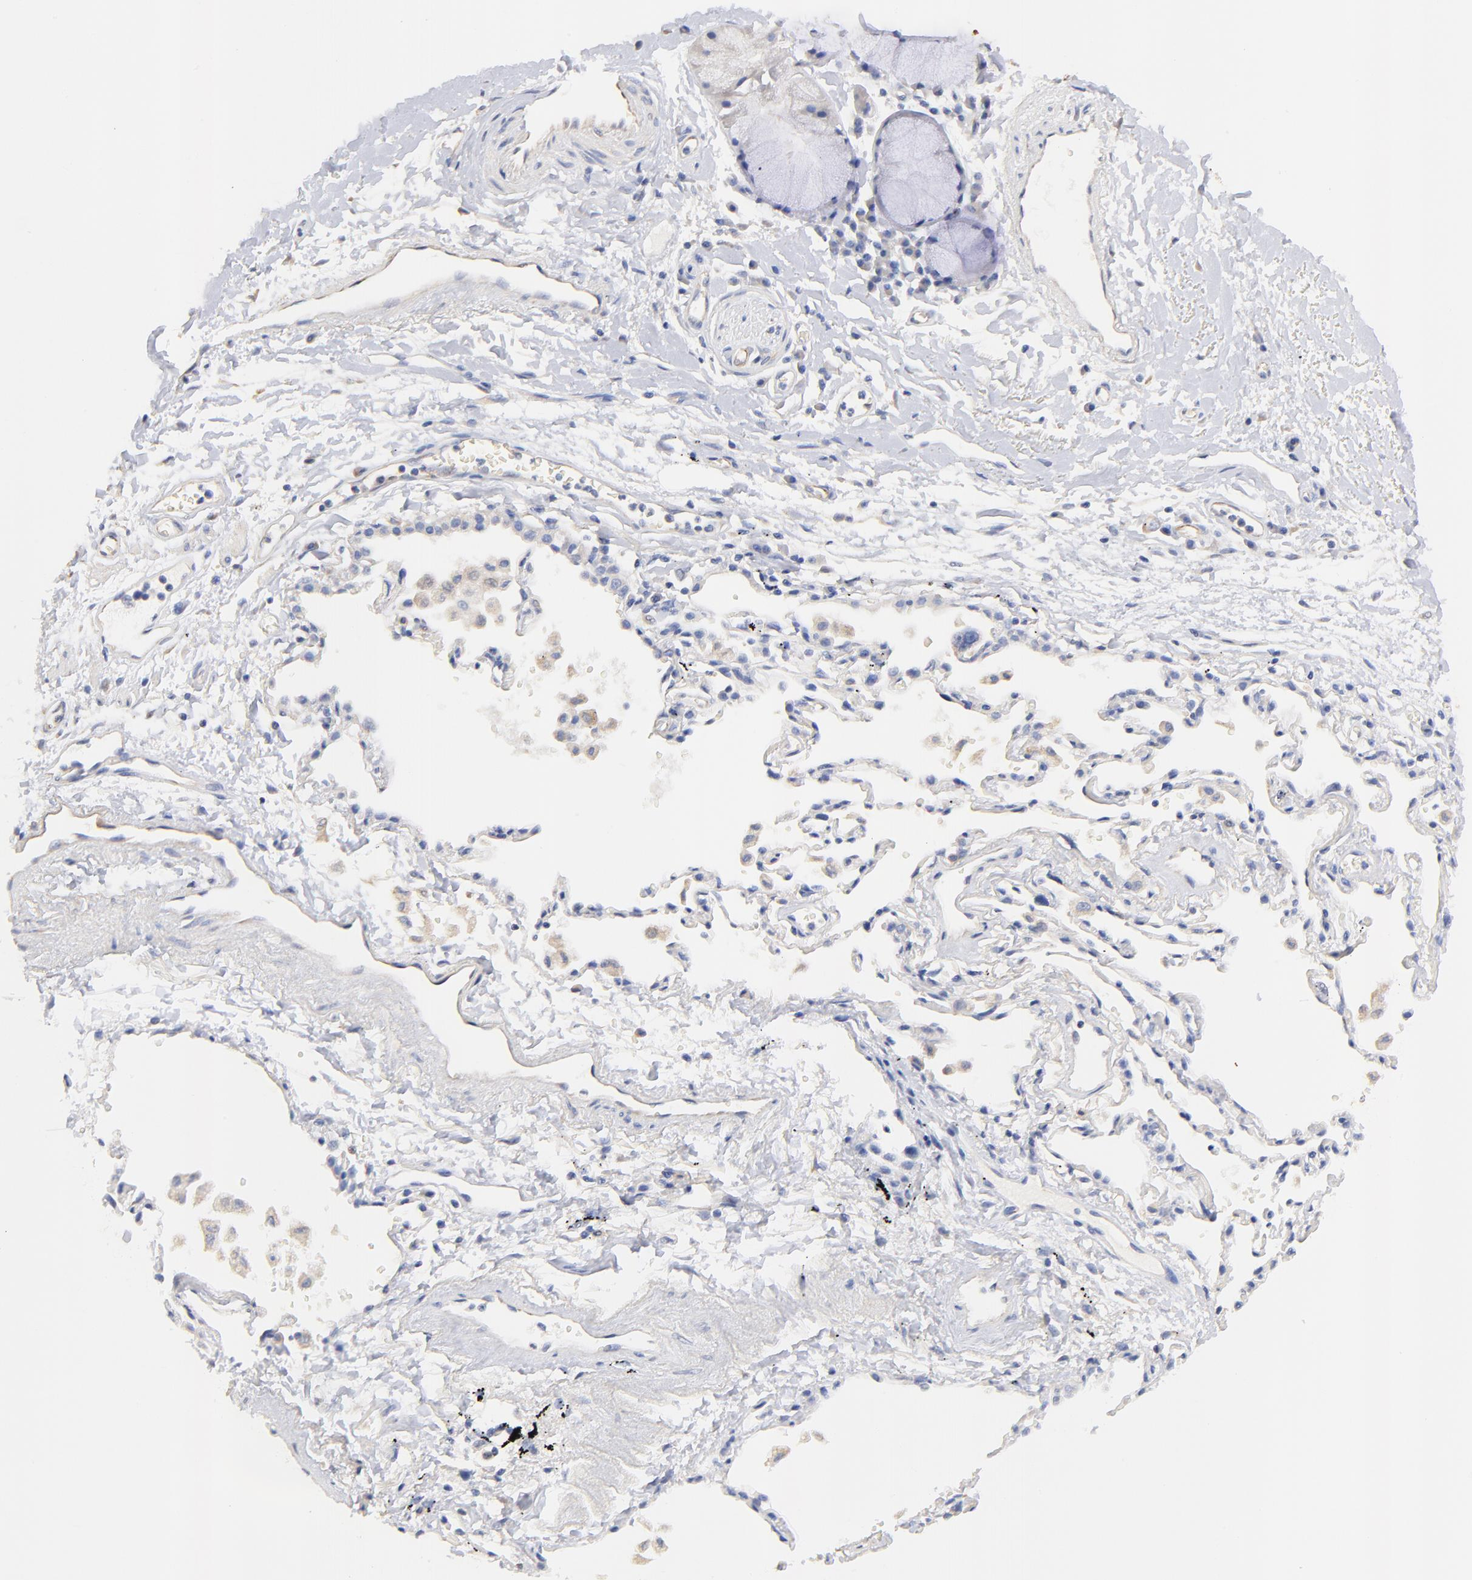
{"staining": {"intensity": "negative", "quantity": "none", "location": "none"}, "tissue": "adipose tissue", "cell_type": "Adipocytes", "image_type": "normal", "snomed": [{"axis": "morphology", "description": "Normal tissue, NOS"}, {"axis": "morphology", "description": "Adenocarcinoma, NOS"}, {"axis": "topography", "description": "Cartilage tissue"}, {"axis": "topography", "description": "Bronchus"}, {"axis": "topography", "description": "Lung"}], "caption": "IHC histopathology image of normal human adipose tissue stained for a protein (brown), which demonstrates no expression in adipocytes. (DAB (3,3'-diaminobenzidine) immunohistochemistry, high magnification).", "gene": "HS3ST1", "patient": {"sex": "female", "age": 67}}